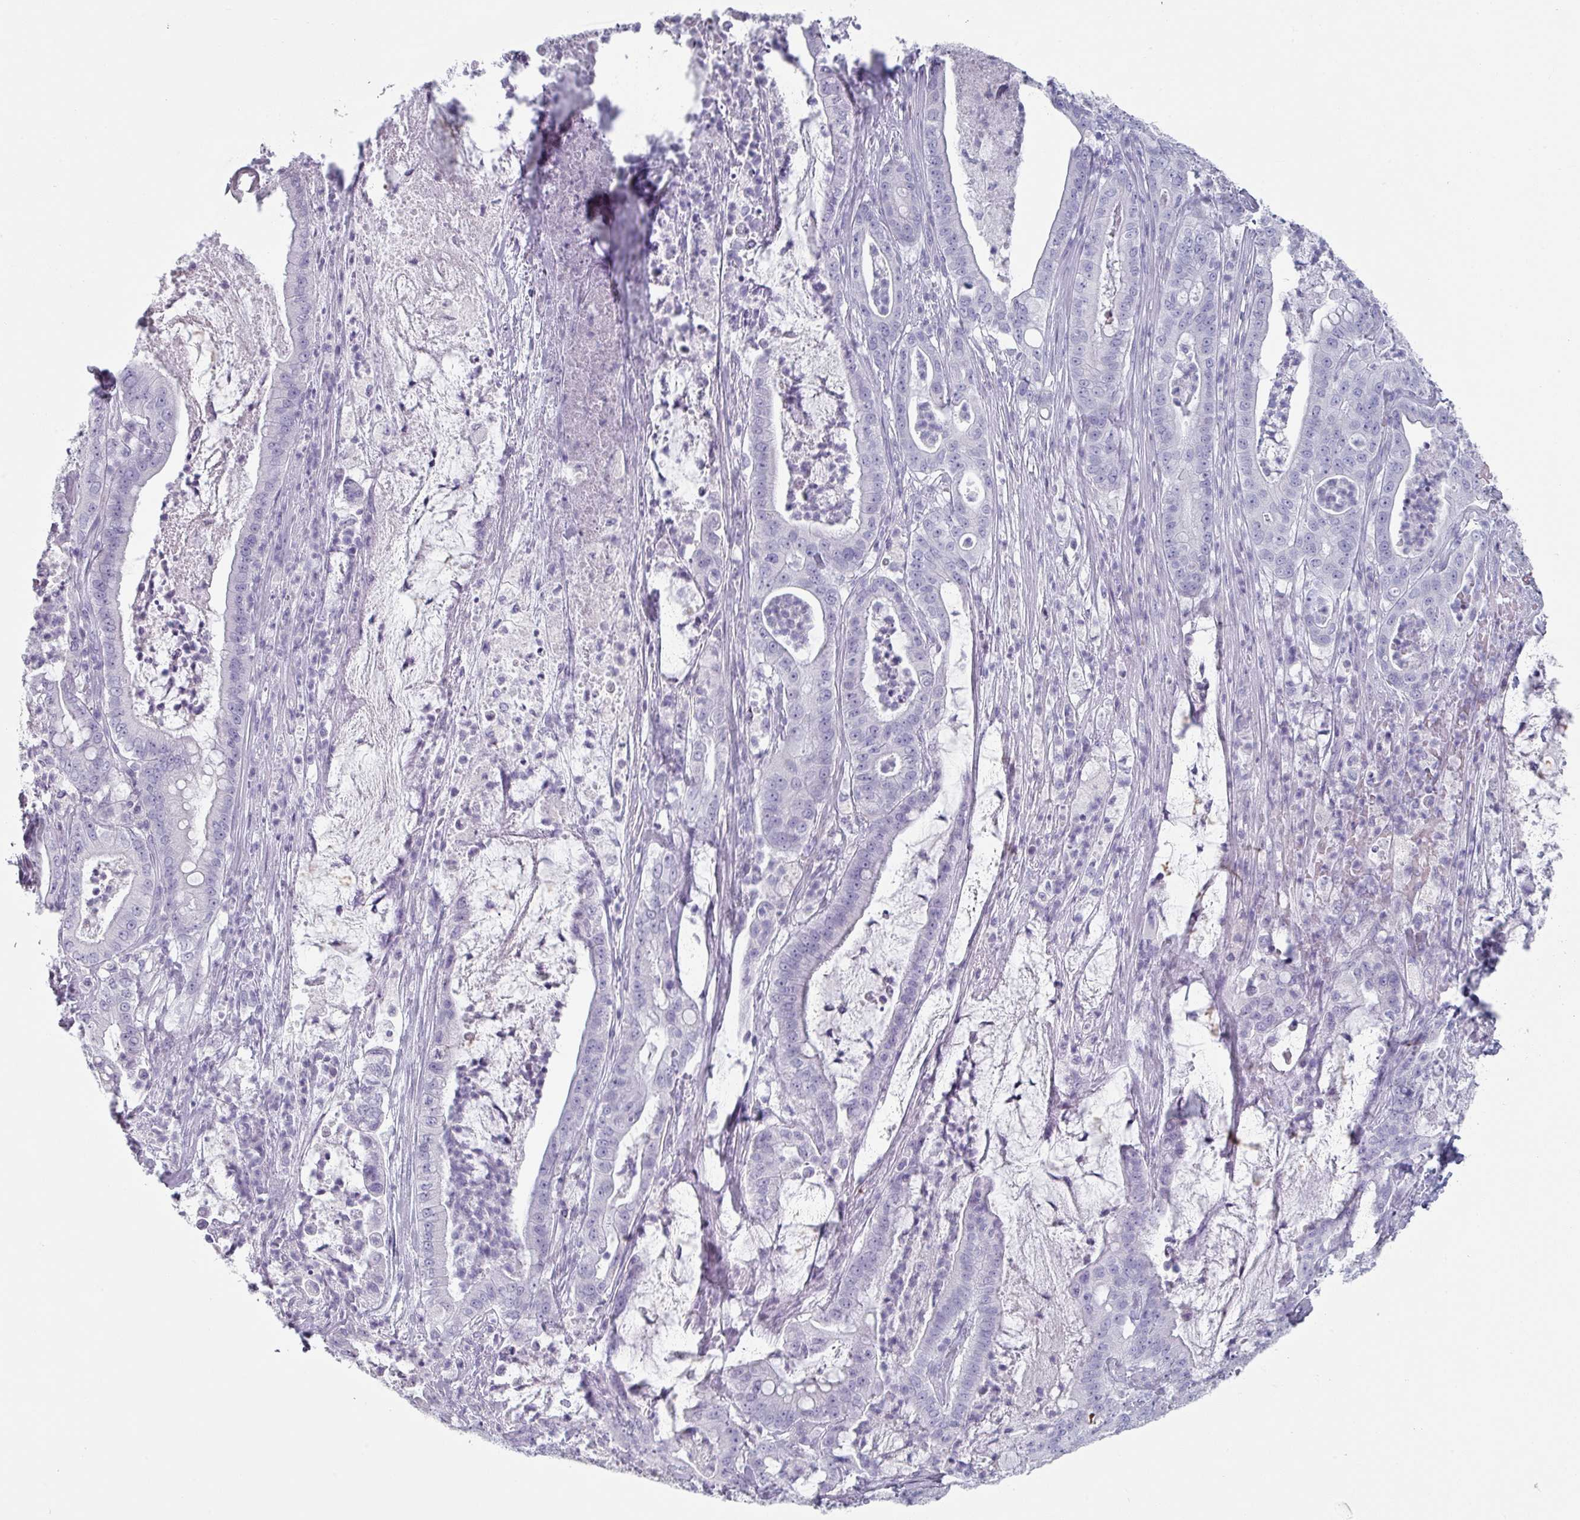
{"staining": {"intensity": "negative", "quantity": "none", "location": "none"}, "tissue": "pancreatic cancer", "cell_type": "Tumor cells", "image_type": "cancer", "snomed": [{"axis": "morphology", "description": "Adenocarcinoma, NOS"}, {"axis": "topography", "description": "Pancreas"}], "caption": "IHC photomicrograph of neoplastic tissue: human adenocarcinoma (pancreatic) stained with DAB exhibits no significant protein expression in tumor cells. (Stains: DAB IHC with hematoxylin counter stain, Microscopy: brightfield microscopy at high magnification).", "gene": "SLC35G2", "patient": {"sex": "male", "age": 71}}